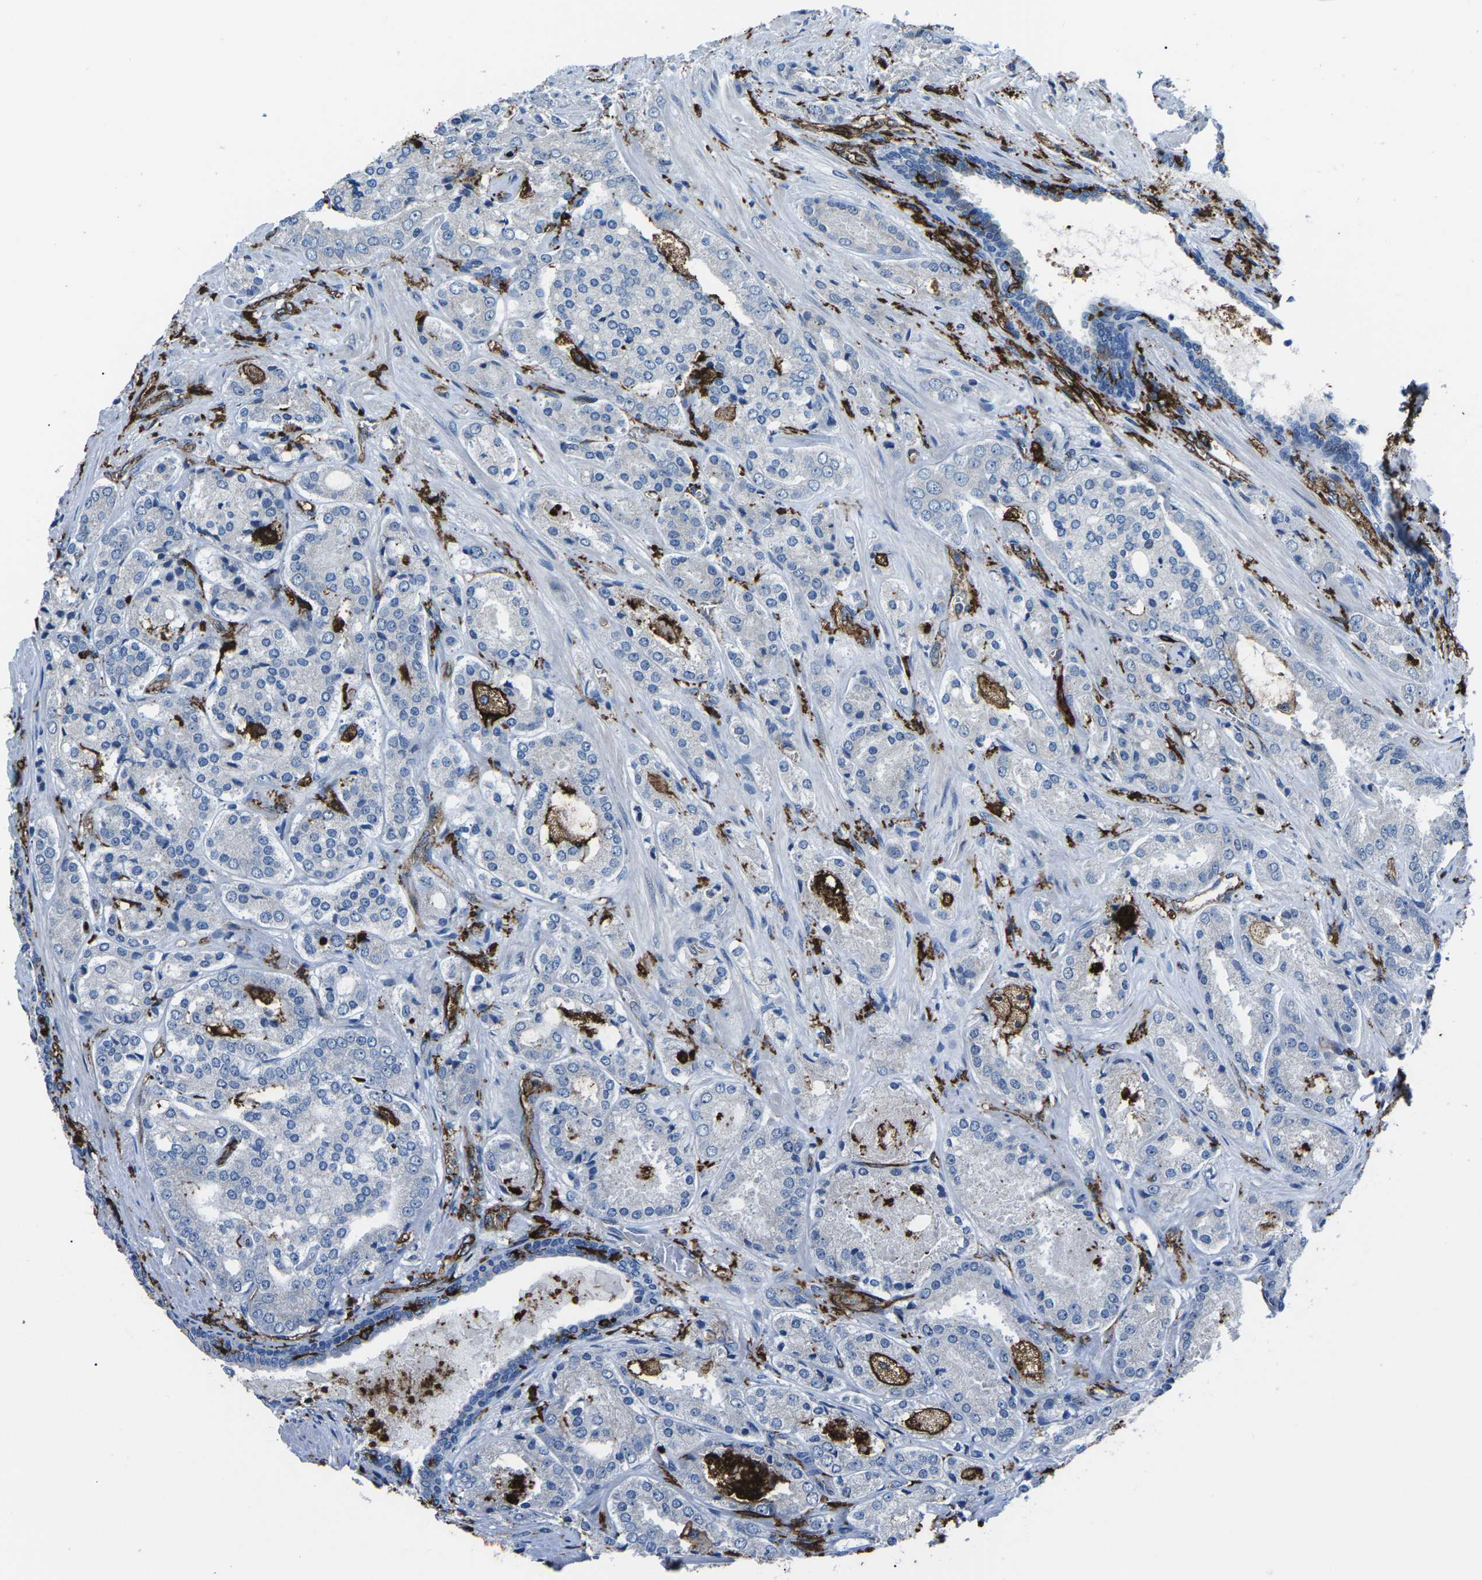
{"staining": {"intensity": "negative", "quantity": "none", "location": "none"}, "tissue": "prostate cancer", "cell_type": "Tumor cells", "image_type": "cancer", "snomed": [{"axis": "morphology", "description": "Adenocarcinoma, High grade"}, {"axis": "topography", "description": "Prostate"}], "caption": "Immunohistochemistry photomicrograph of neoplastic tissue: prostate cancer (high-grade adenocarcinoma) stained with DAB reveals no significant protein expression in tumor cells. (DAB (3,3'-diaminobenzidine) immunohistochemistry visualized using brightfield microscopy, high magnification).", "gene": "PTPN1", "patient": {"sex": "male", "age": 65}}